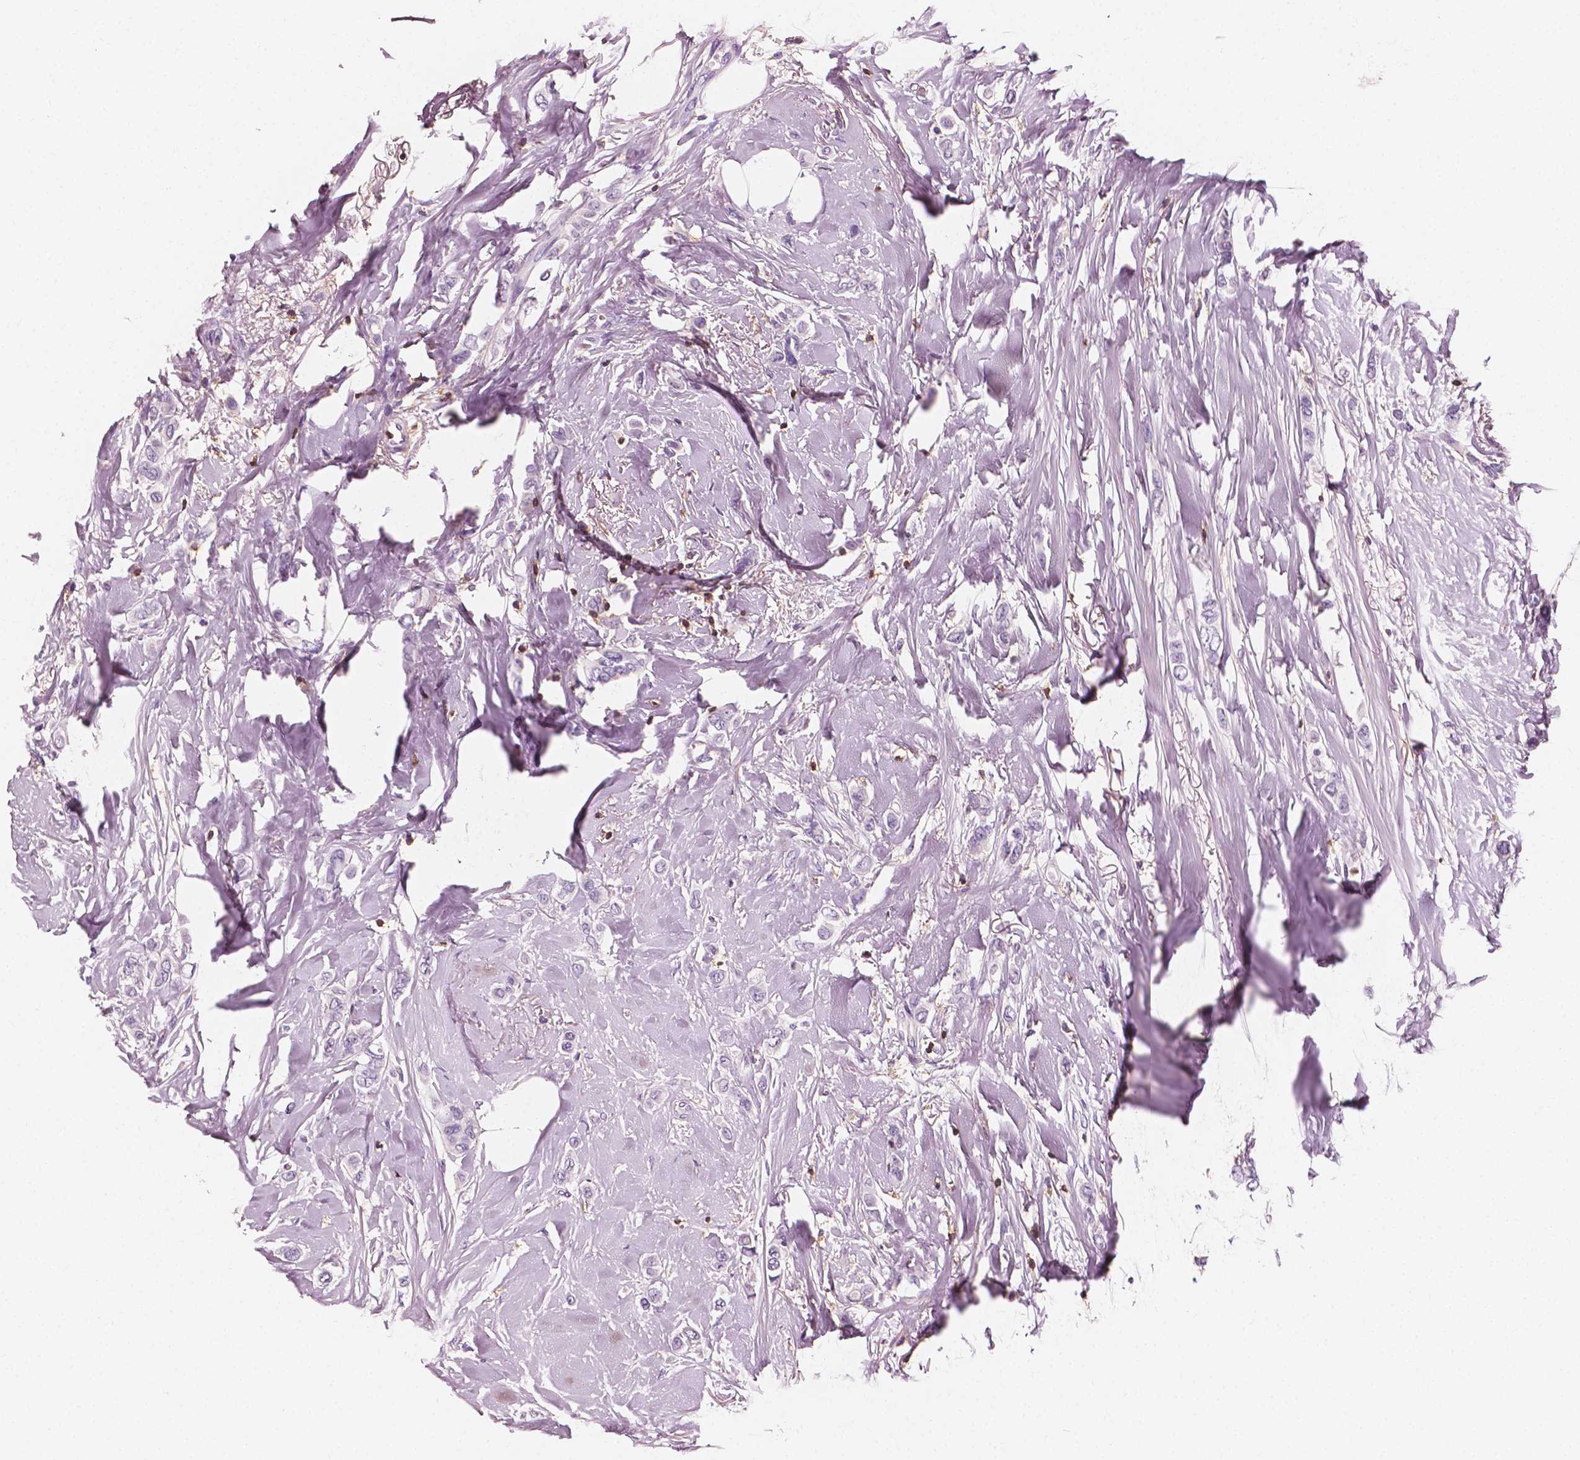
{"staining": {"intensity": "negative", "quantity": "none", "location": "none"}, "tissue": "breast cancer", "cell_type": "Tumor cells", "image_type": "cancer", "snomed": [{"axis": "morphology", "description": "Lobular carcinoma"}, {"axis": "topography", "description": "Breast"}], "caption": "Tumor cells show no significant protein expression in breast cancer.", "gene": "PTPRC", "patient": {"sex": "female", "age": 66}}